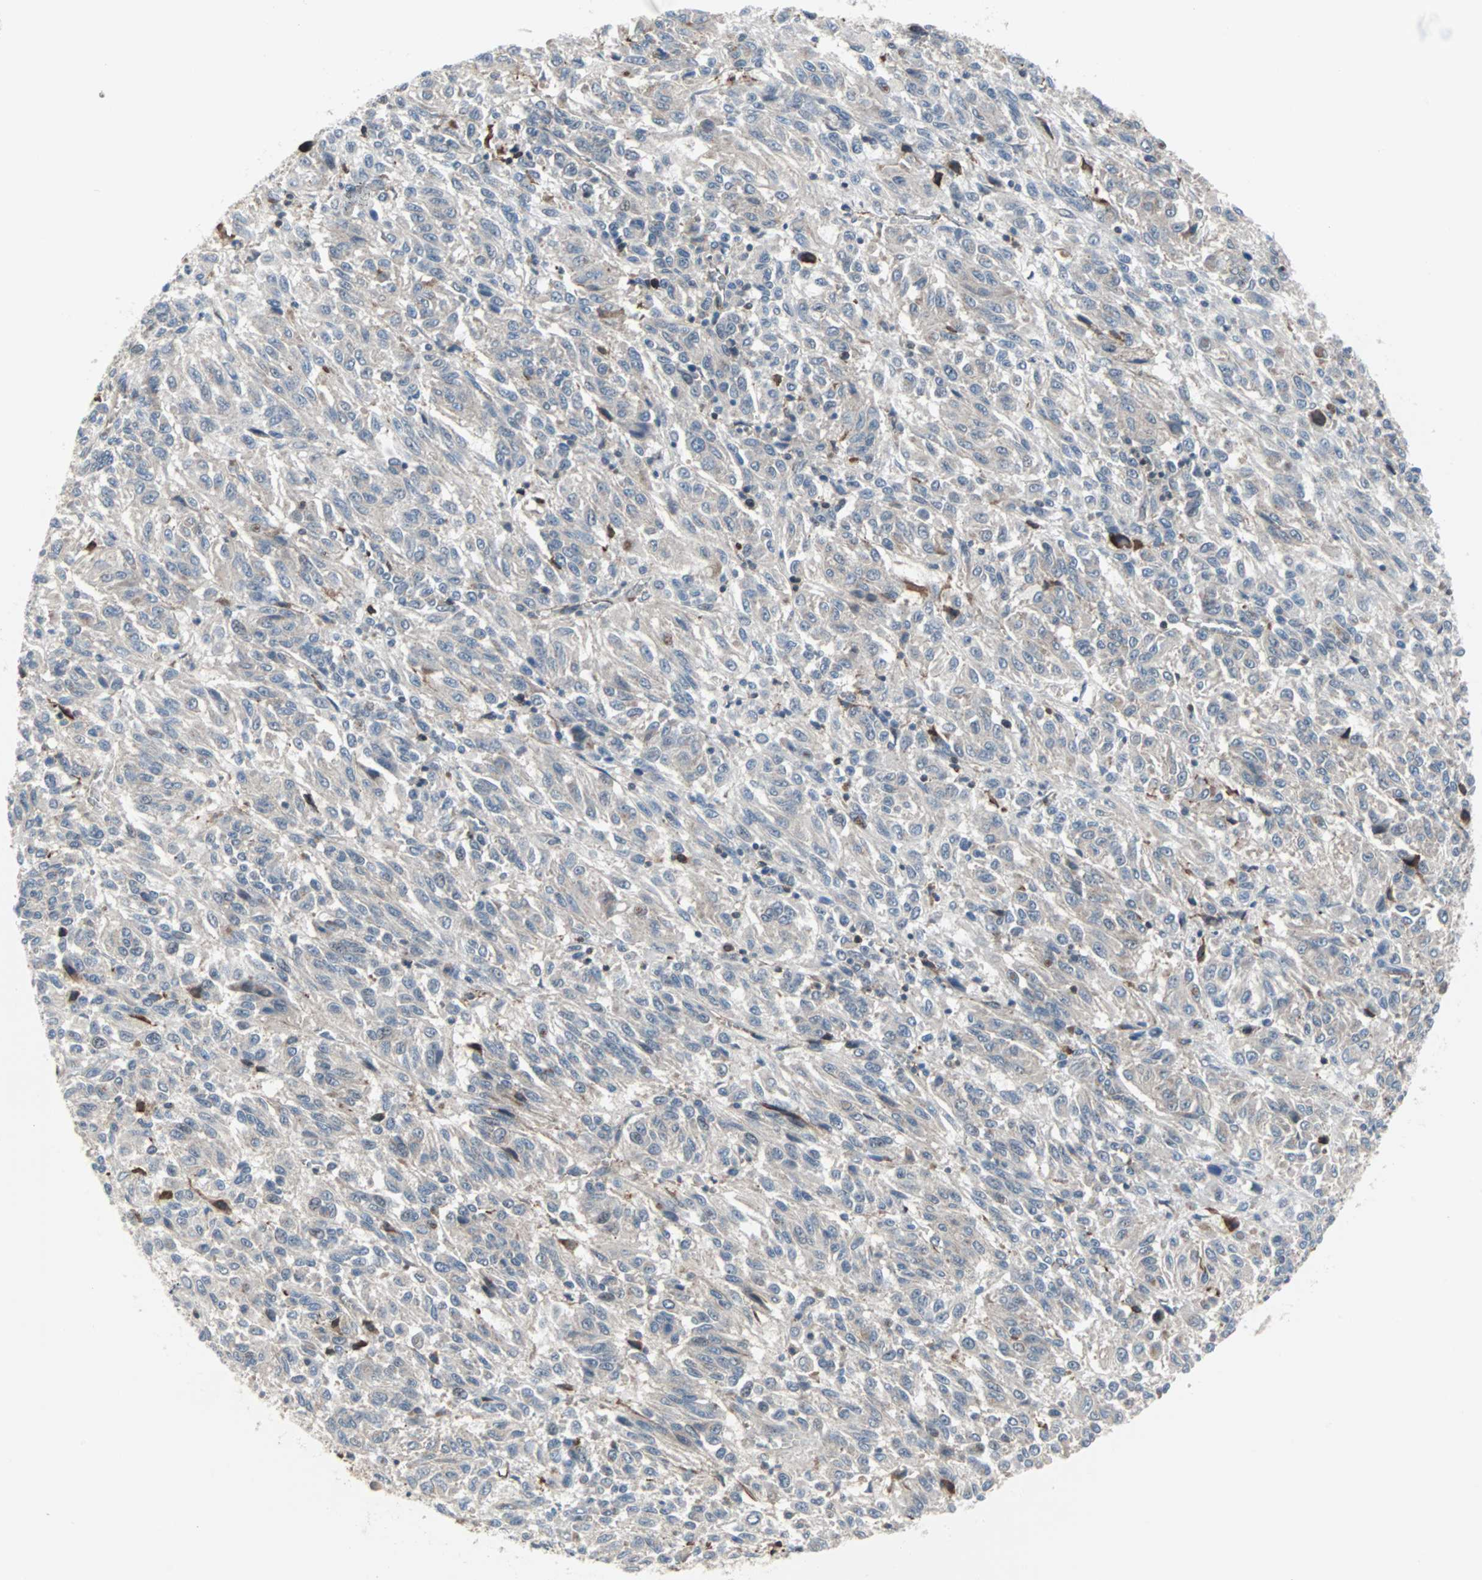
{"staining": {"intensity": "negative", "quantity": "none", "location": "none"}, "tissue": "melanoma", "cell_type": "Tumor cells", "image_type": "cancer", "snomed": [{"axis": "morphology", "description": "Malignant melanoma, Metastatic site"}, {"axis": "topography", "description": "Lung"}], "caption": "Melanoma was stained to show a protein in brown. There is no significant staining in tumor cells. (Immunohistochemistry (ihc), brightfield microscopy, high magnification).", "gene": "CASP3", "patient": {"sex": "male", "age": 64}}